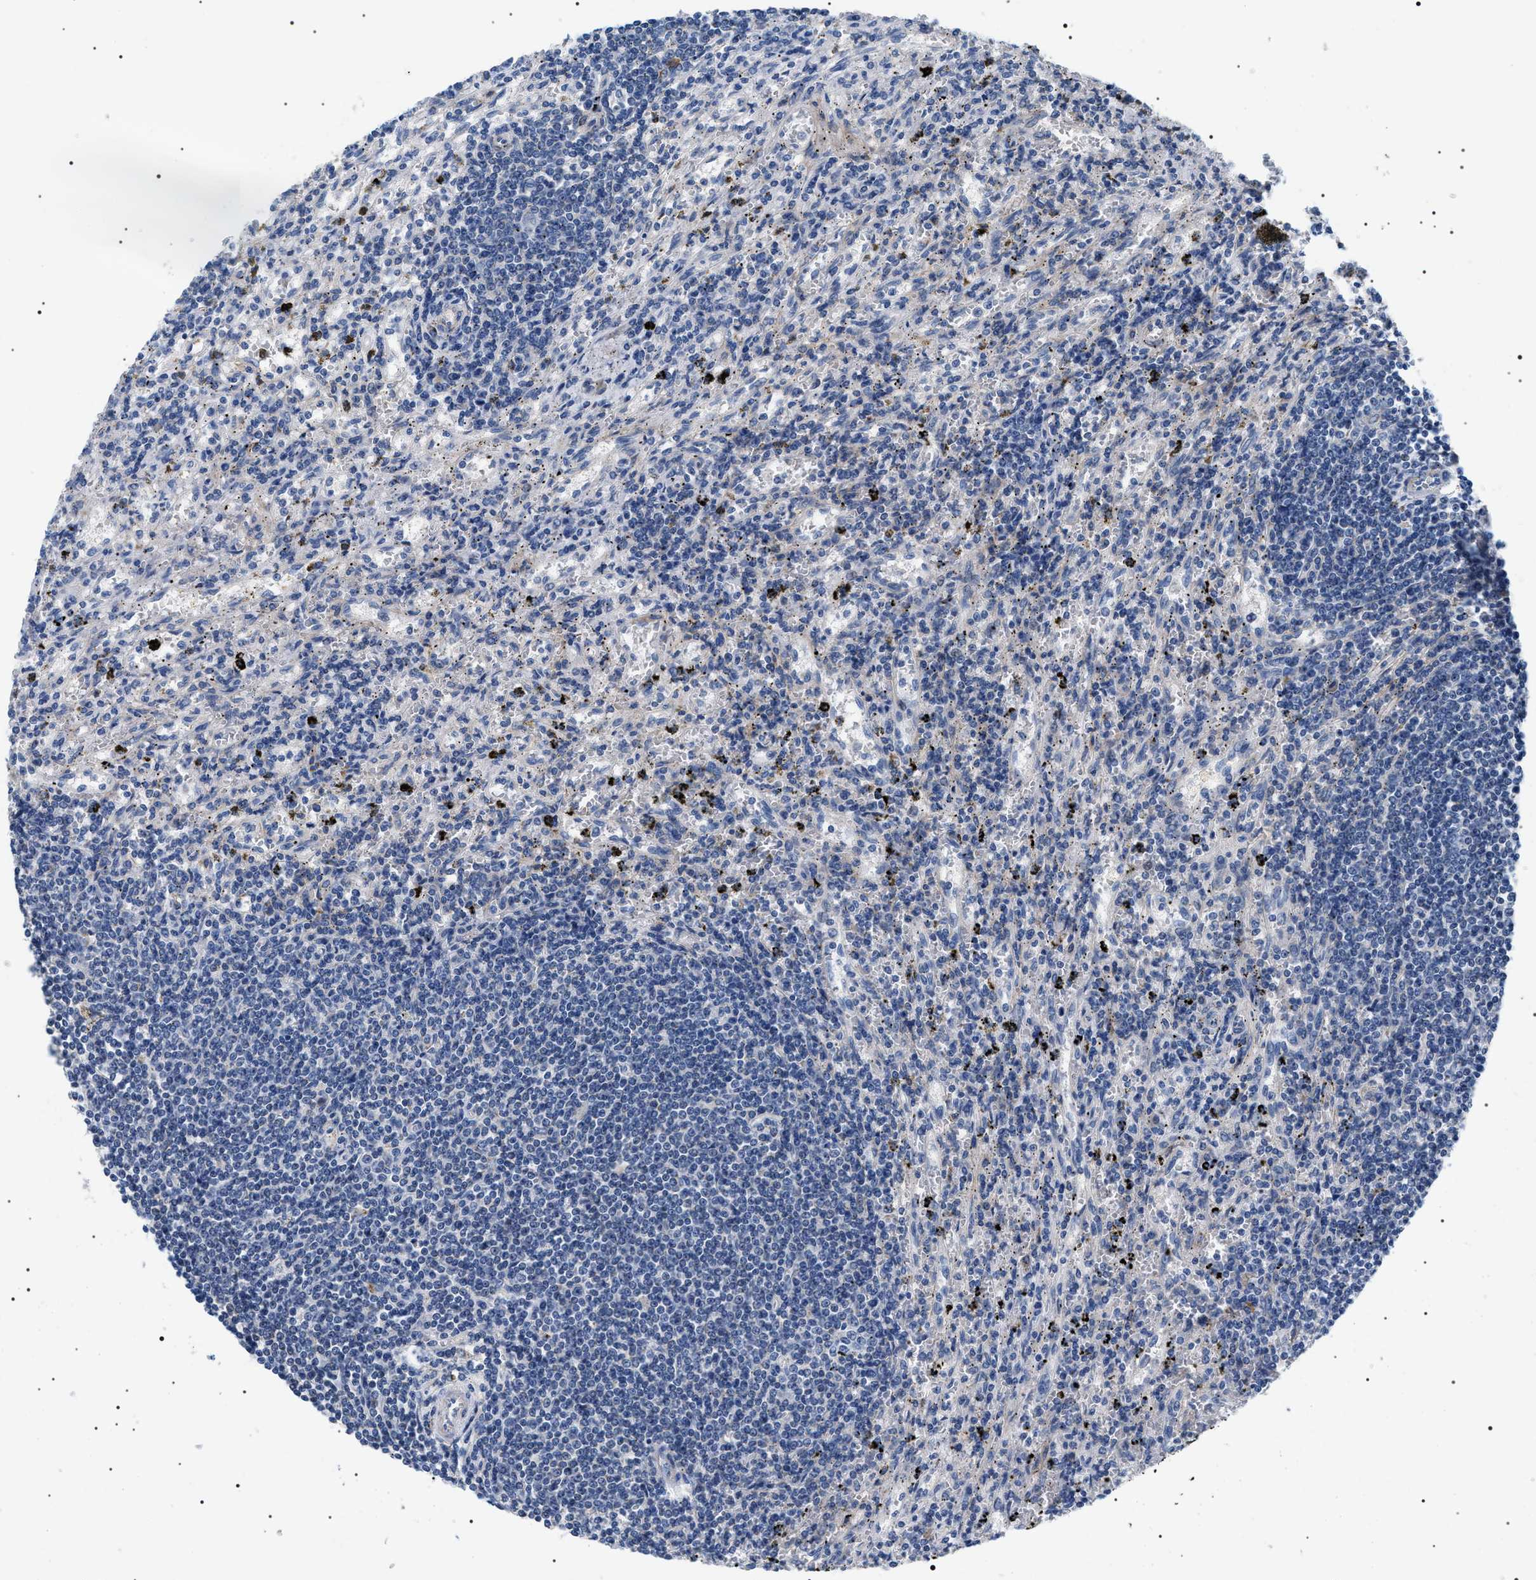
{"staining": {"intensity": "negative", "quantity": "none", "location": "none"}, "tissue": "lymphoma", "cell_type": "Tumor cells", "image_type": "cancer", "snomed": [{"axis": "morphology", "description": "Malignant lymphoma, non-Hodgkin's type, Low grade"}, {"axis": "topography", "description": "Spleen"}], "caption": "Lymphoma was stained to show a protein in brown. There is no significant positivity in tumor cells.", "gene": "TMEM222", "patient": {"sex": "male", "age": 76}}